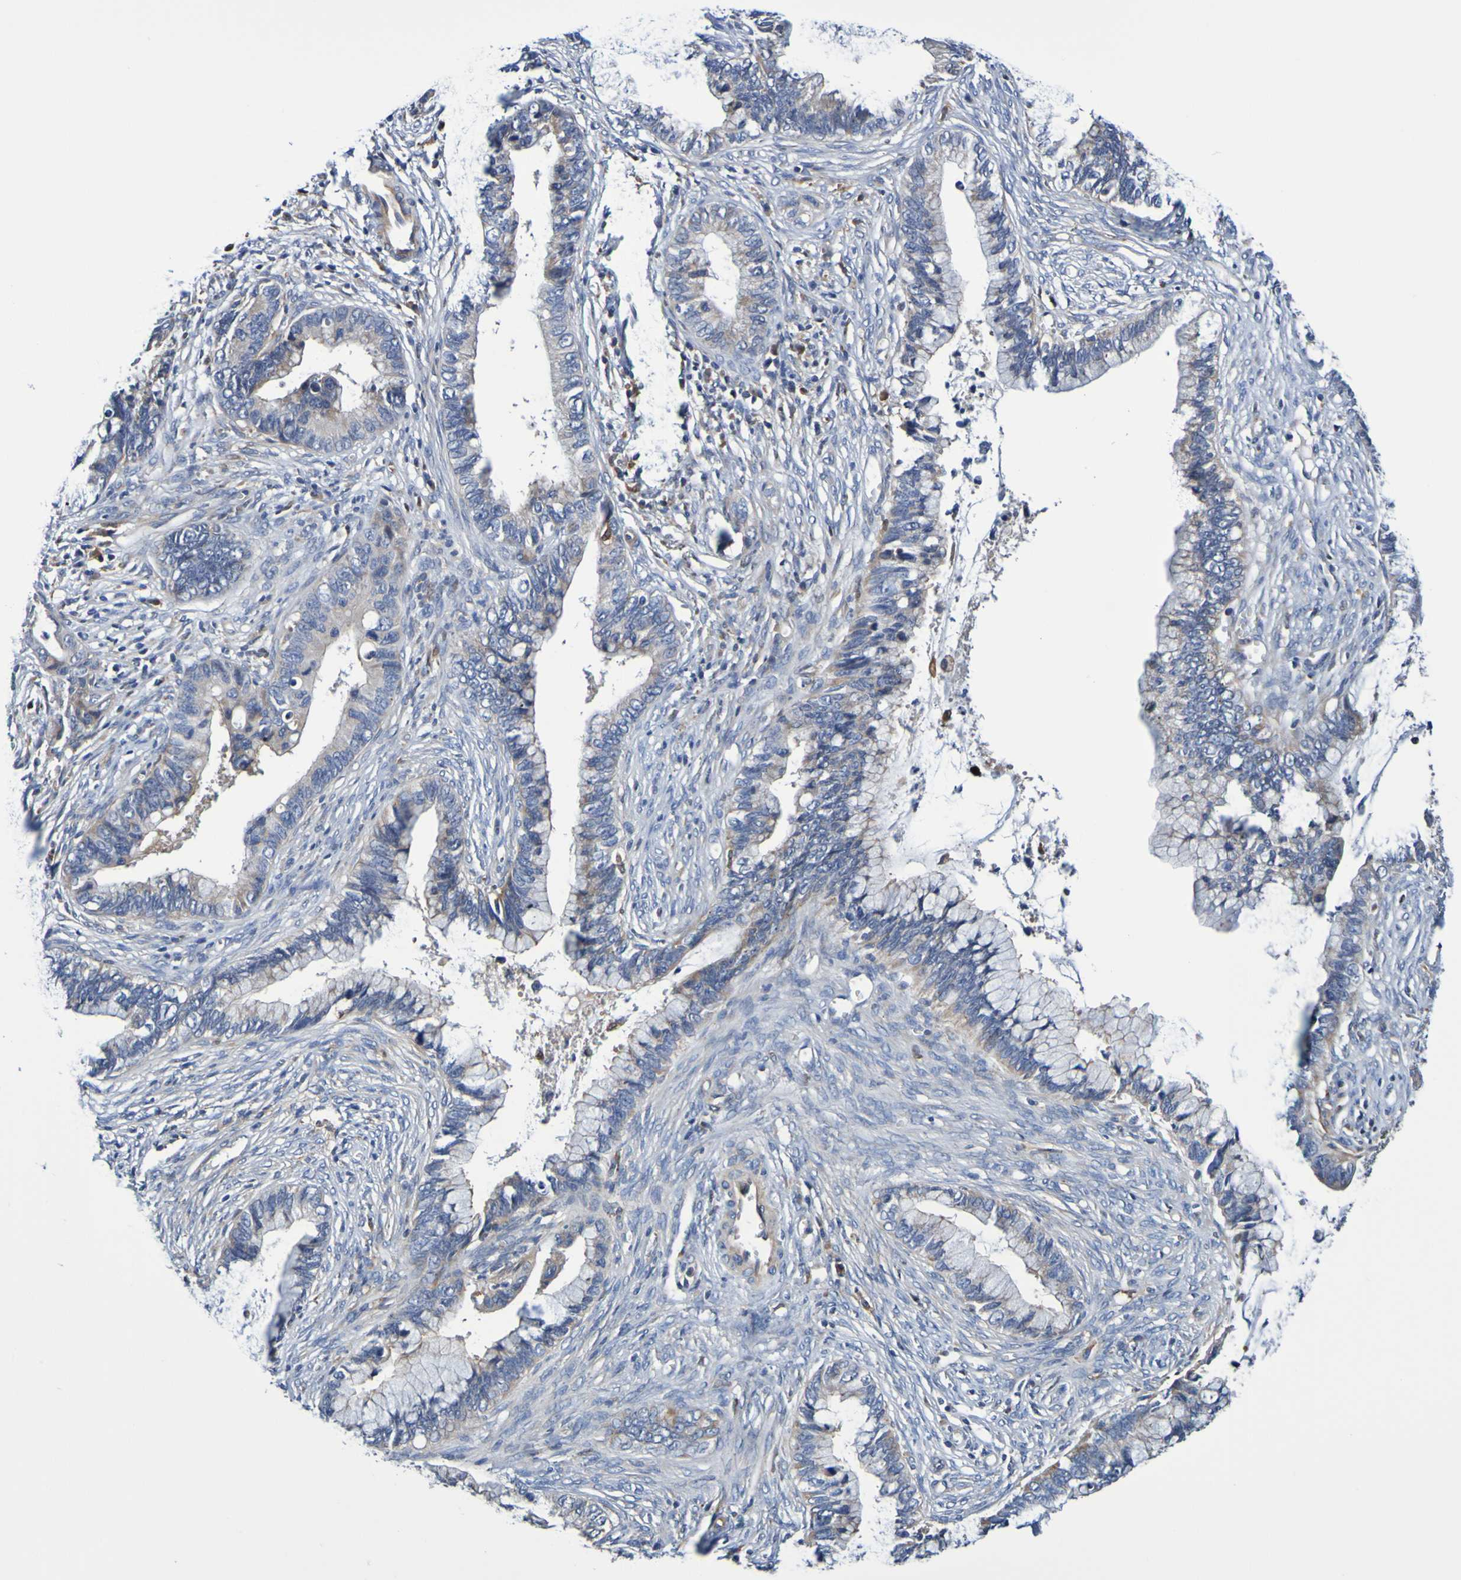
{"staining": {"intensity": "weak", "quantity": "25%-75%", "location": "cytoplasmic/membranous"}, "tissue": "cervical cancer", "cell_type": "Tumor cells", "image_type": "cancer", "snomed": [{"axis": "morphology", "description": "Adenocarcinoma, NOS"}, {"axis": "topography", "description": "Cervix"}], "caption": "The micrograph shows a brown stain indicating the presence of a protein in the cytoplasmic/membranous of tumor cells in cervical cancer (adenocarcinoma). The staining was performed using DAB to visualize the protein expression in brown, while the nuclei were stained in blue with hematoxylin (Magnification: 20x).", "gene": "METAP2", "patient": {"sex": "female", "age": 44}}